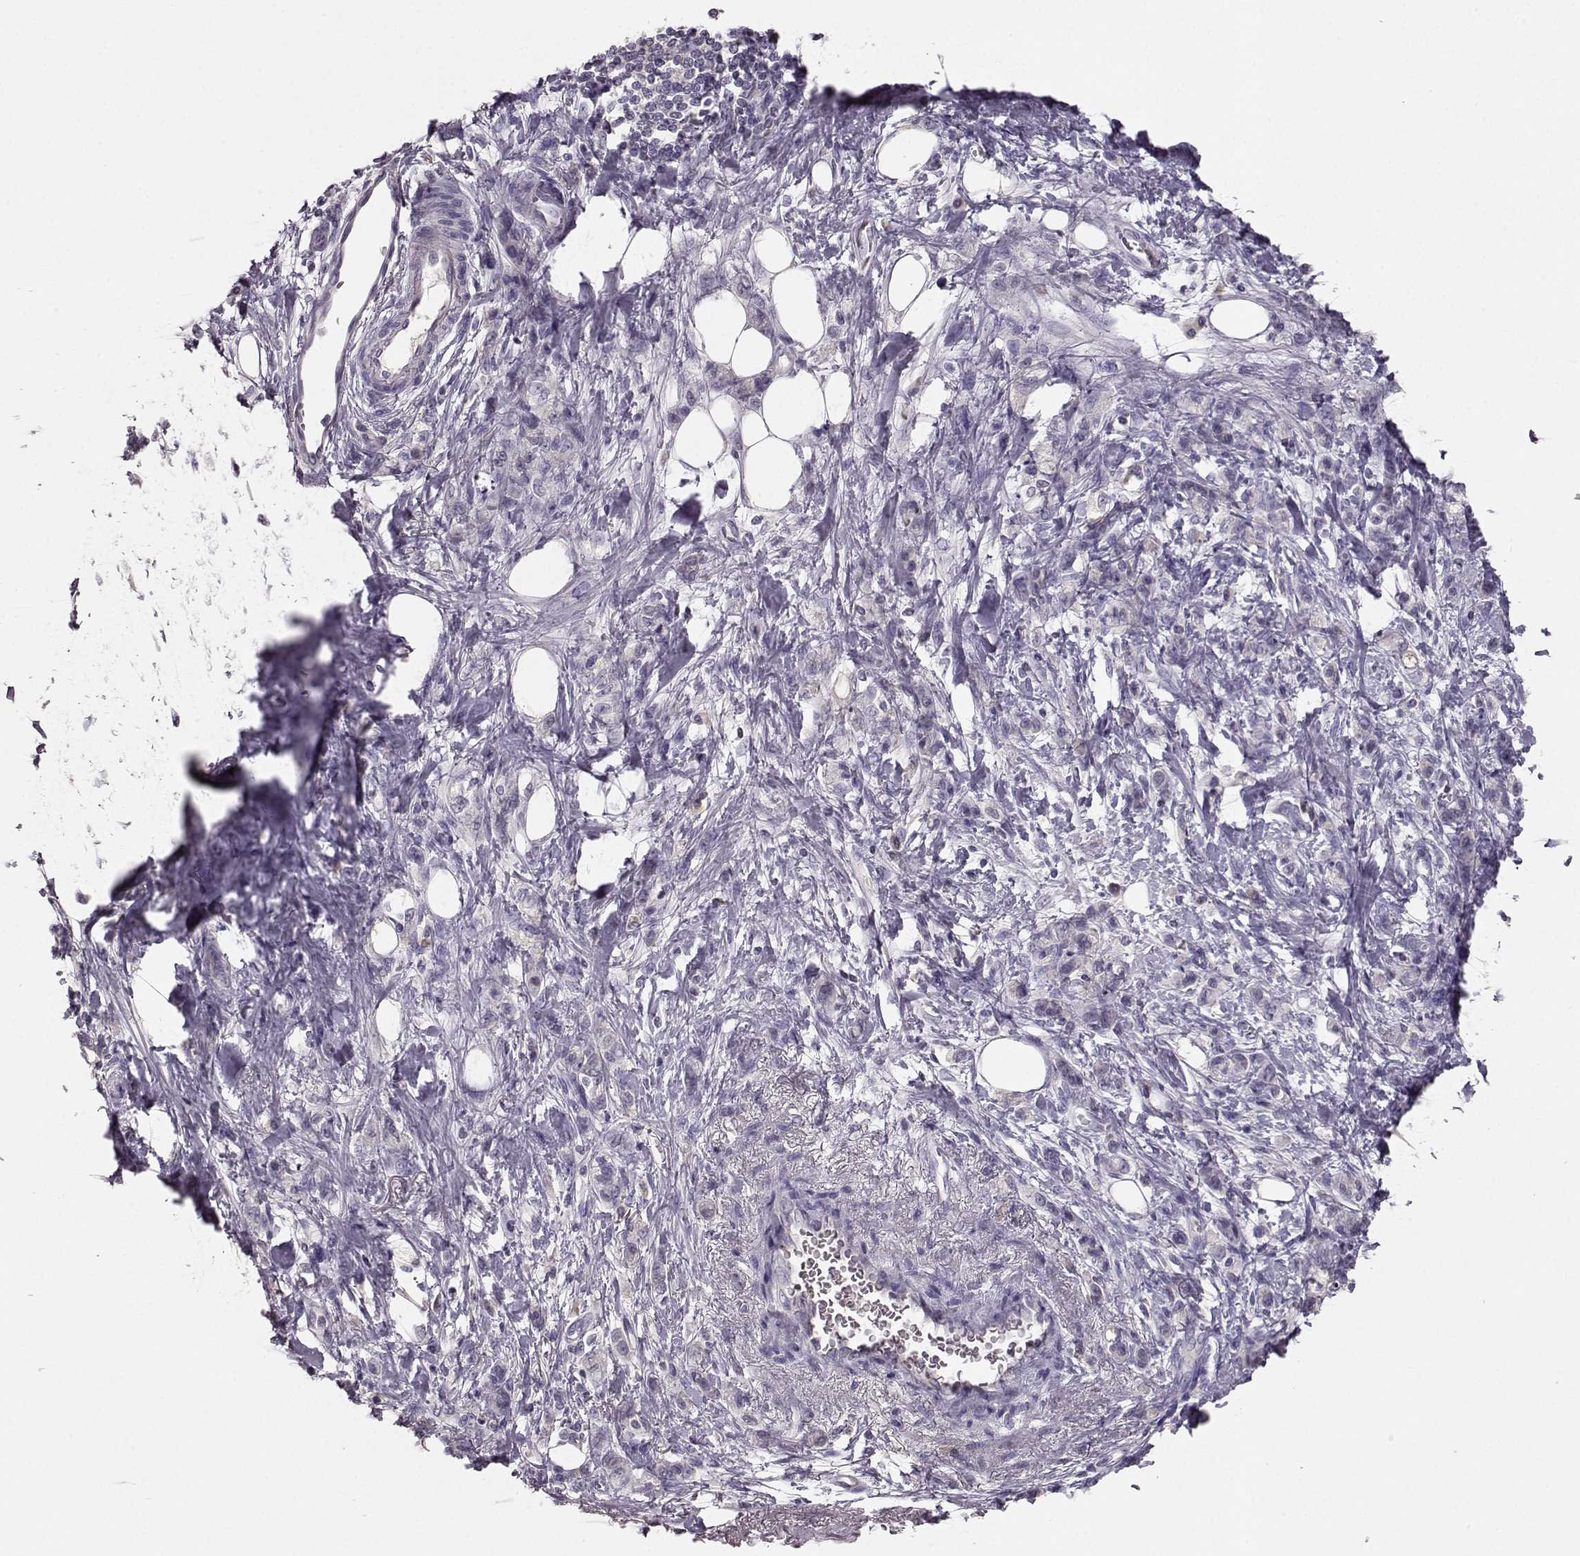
{"staining": {"intensity": "negative", "quantity": "none", "location": "none"}, "tissue": "stomach cancer", "cell_type": "Tumor cells", "image_type": "cancer", "snomed": [{"axis": "morphology", "description": "Adenocarcinoma, NOS"}, {"axis": "topography", "description": "Stomach"}], "caption": "IHC image of neoplastic tissue: human stomach adenocarcinoma stained with DAB (3,3'-diaminobenzidine) displays no significant protein staining in tumor cells. (Brightfield microscopy of DAB IHC at high magnification).", "gene": "BFSP2", "patient": {"sex": "male", "age": 77}}